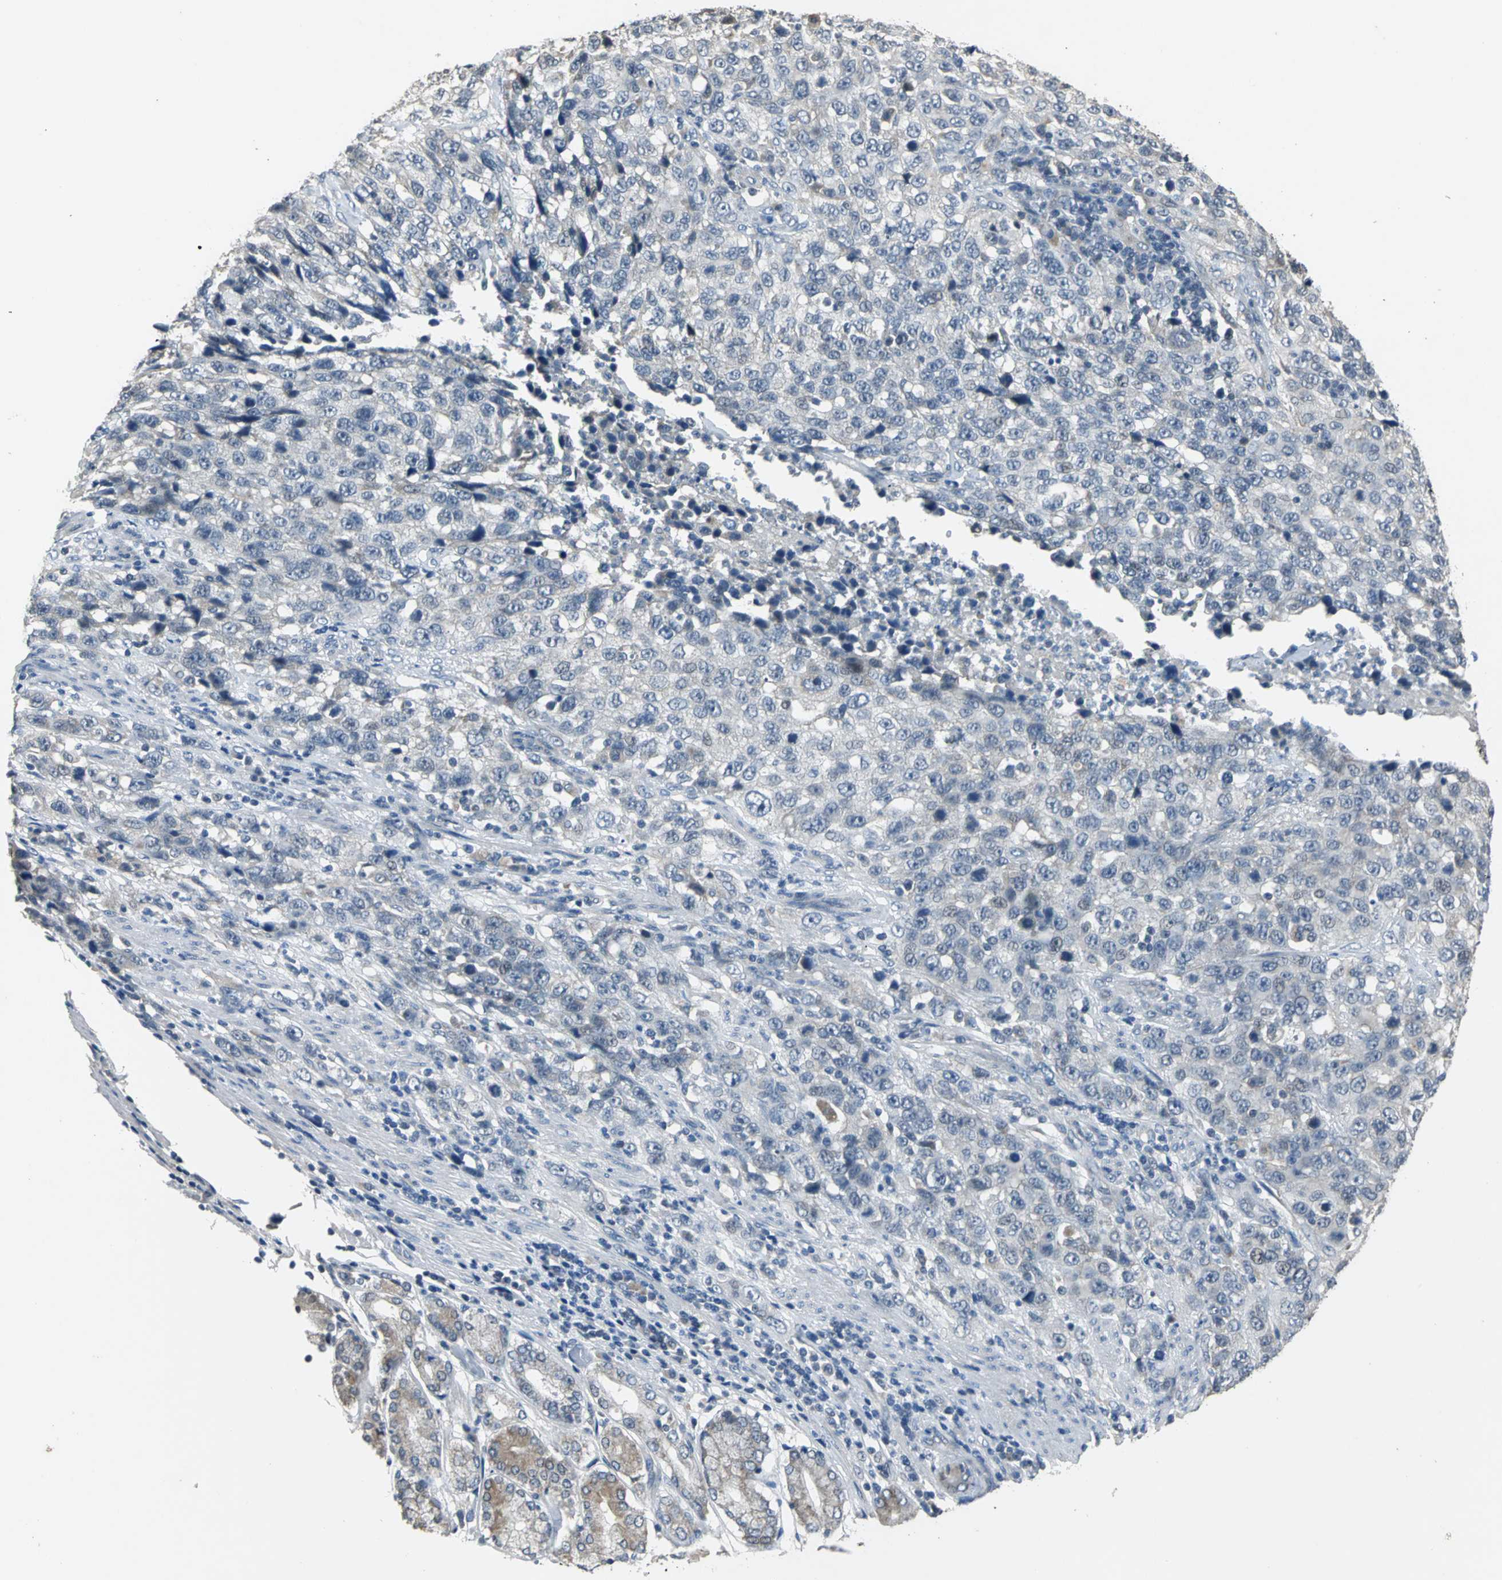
{"staining": {"intensity": "weak", "quantity": "<25%", "location": "cytoplasmic/membranous"}, "tissue": "stomach cancer", "cell_type": "Tumor cells", "image_type": "cancer", "snomed": [{"axis": "morphology", "description": "Normal tissue, NOS"}, {"axis": "morphology", "description": "Adenocarcinoma, NOS"}, {"axis": "topography", "description": "Stomach"}], "caption": "Protein analysis of stomach cancer (adenocarcinoma) displays no significant positivity in tumor cells.", "gene": "JADE3", "patient": {"sex": "male", "age": 48}}